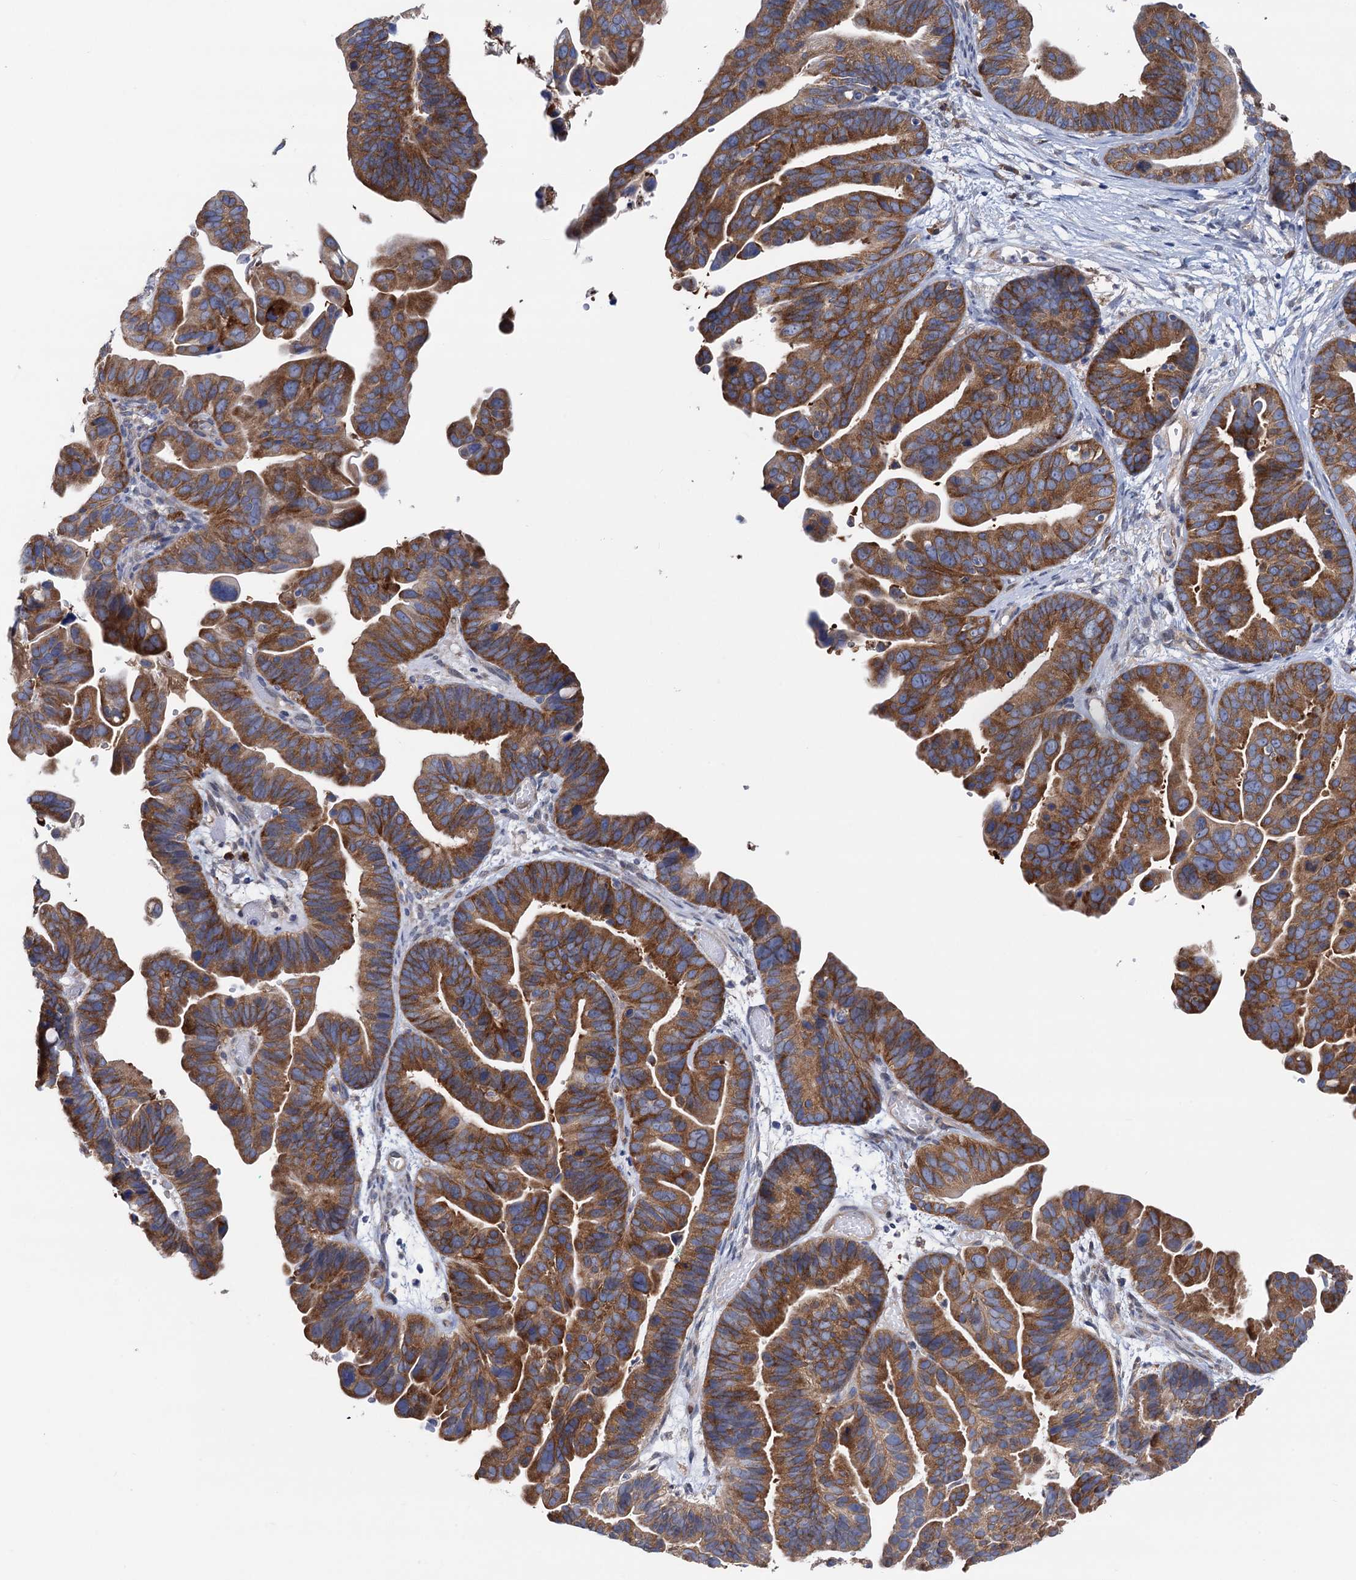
{"staining": {"intensity": "strong", "quantity": ">75%", "location": "cytoplasmic/membranous"}, "tissue": "ovarian cancer", "cell_type": "Tumor cells", "image_type": "cancer", "snomed": [{"axis": "morphology", "description": "Cystadenocarcinoma, serous, NOS"}, {"axis": "topography", "description": "Ovary"}], "caption": "Ovarian serous cystadenocarcinoma stained with DAB immunohistochemistry (IHC) exhibits high levels of strong cytoplasmic/membranous staining in approximately >75% of tumor cells.", "gene": "ZNRD2", "patient": {"sex": "female", "age": 56}}